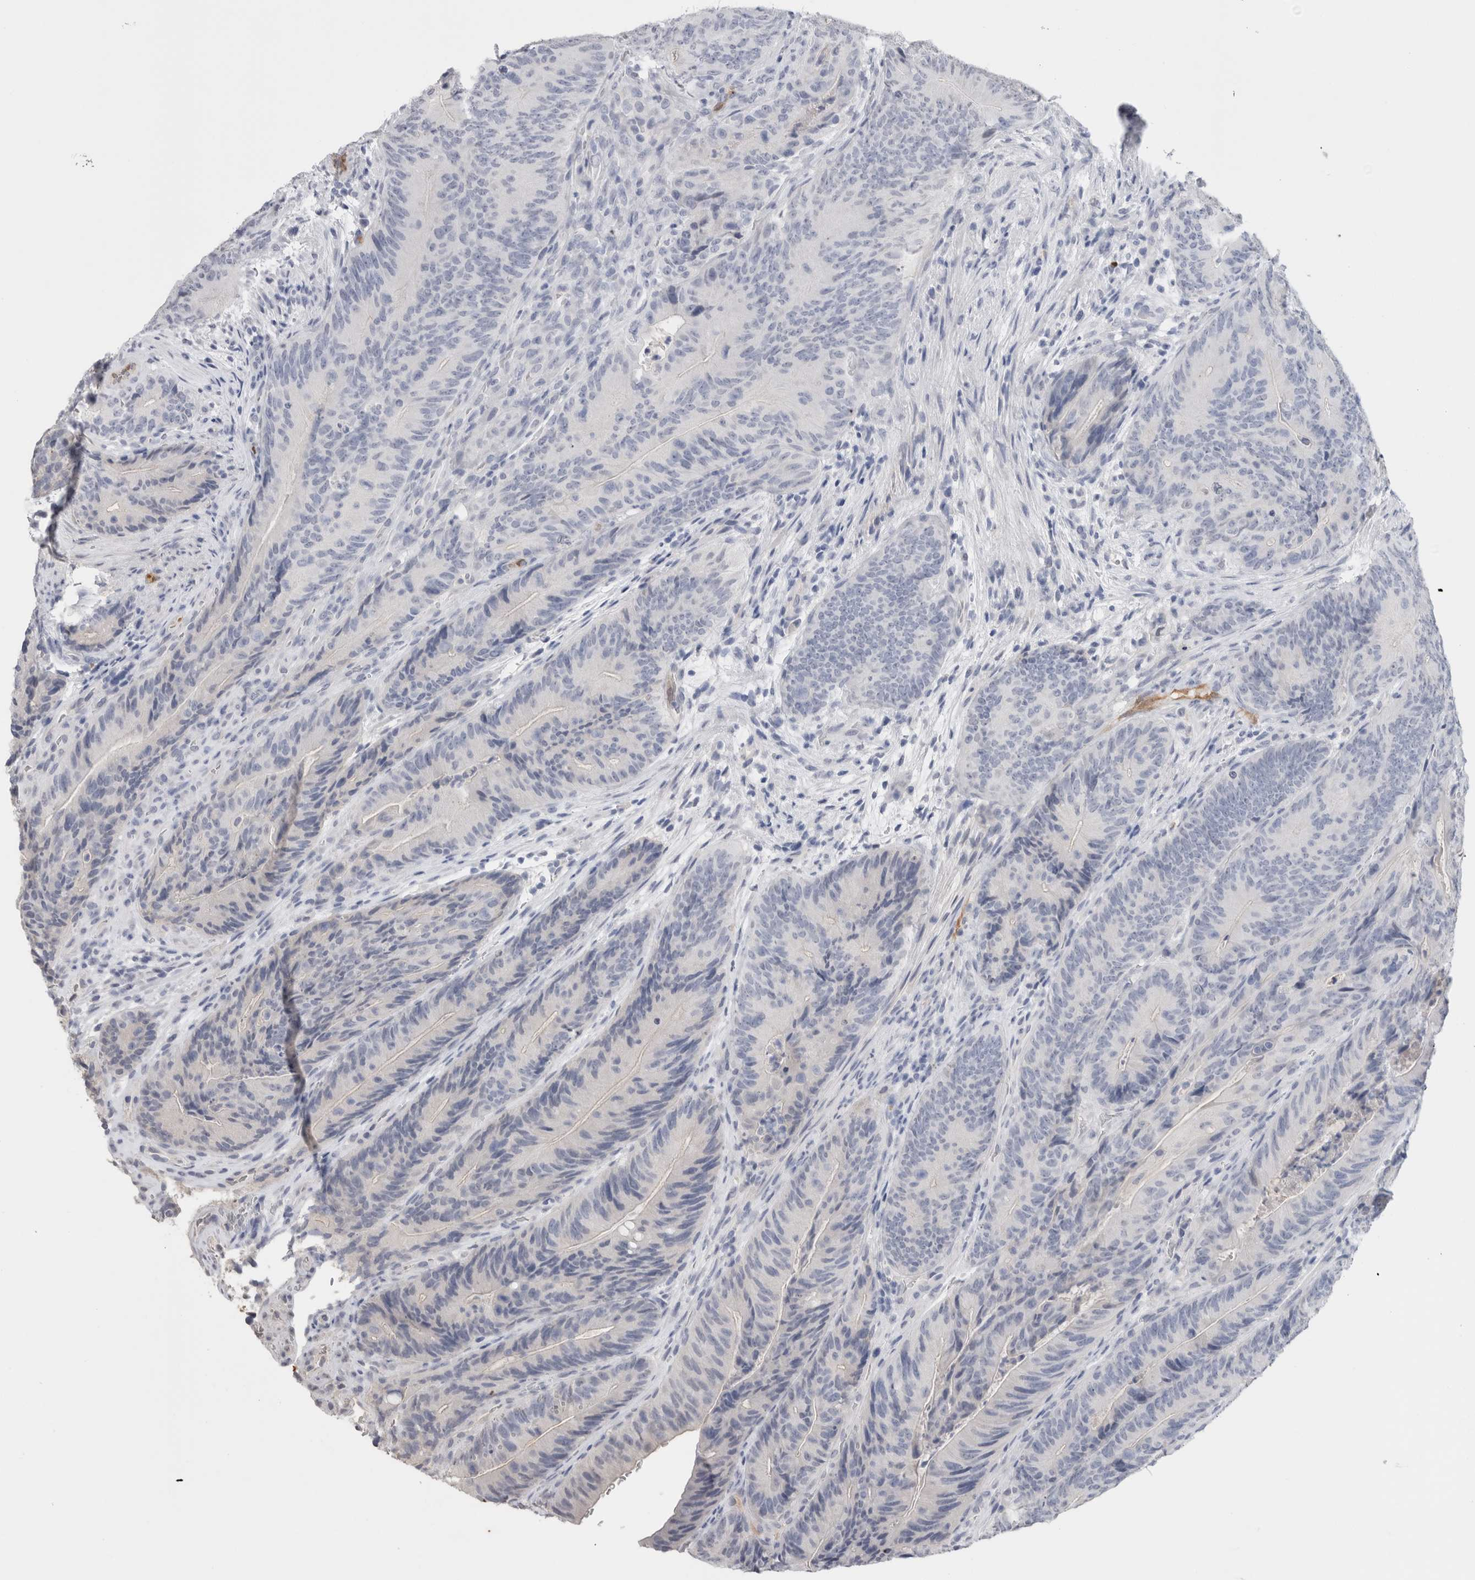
{"staining": {"intensity": "negative", "quantity": "none", "location": "none"}, "tissue": "colorectal cancer", "cell_type": "Tumor cells", "image_type": "cancer", "snomed": [{"axis": "morphology", "description": "Normal tissue, NOS"}, {"axis": "topography", "description": "Colon"}], "caption": "Protein analysis of colorectal cancer exhibits no significant positivity in tumor cells.", "gene": "FABP4", "patient": {"sex": "female", "age": 82}}